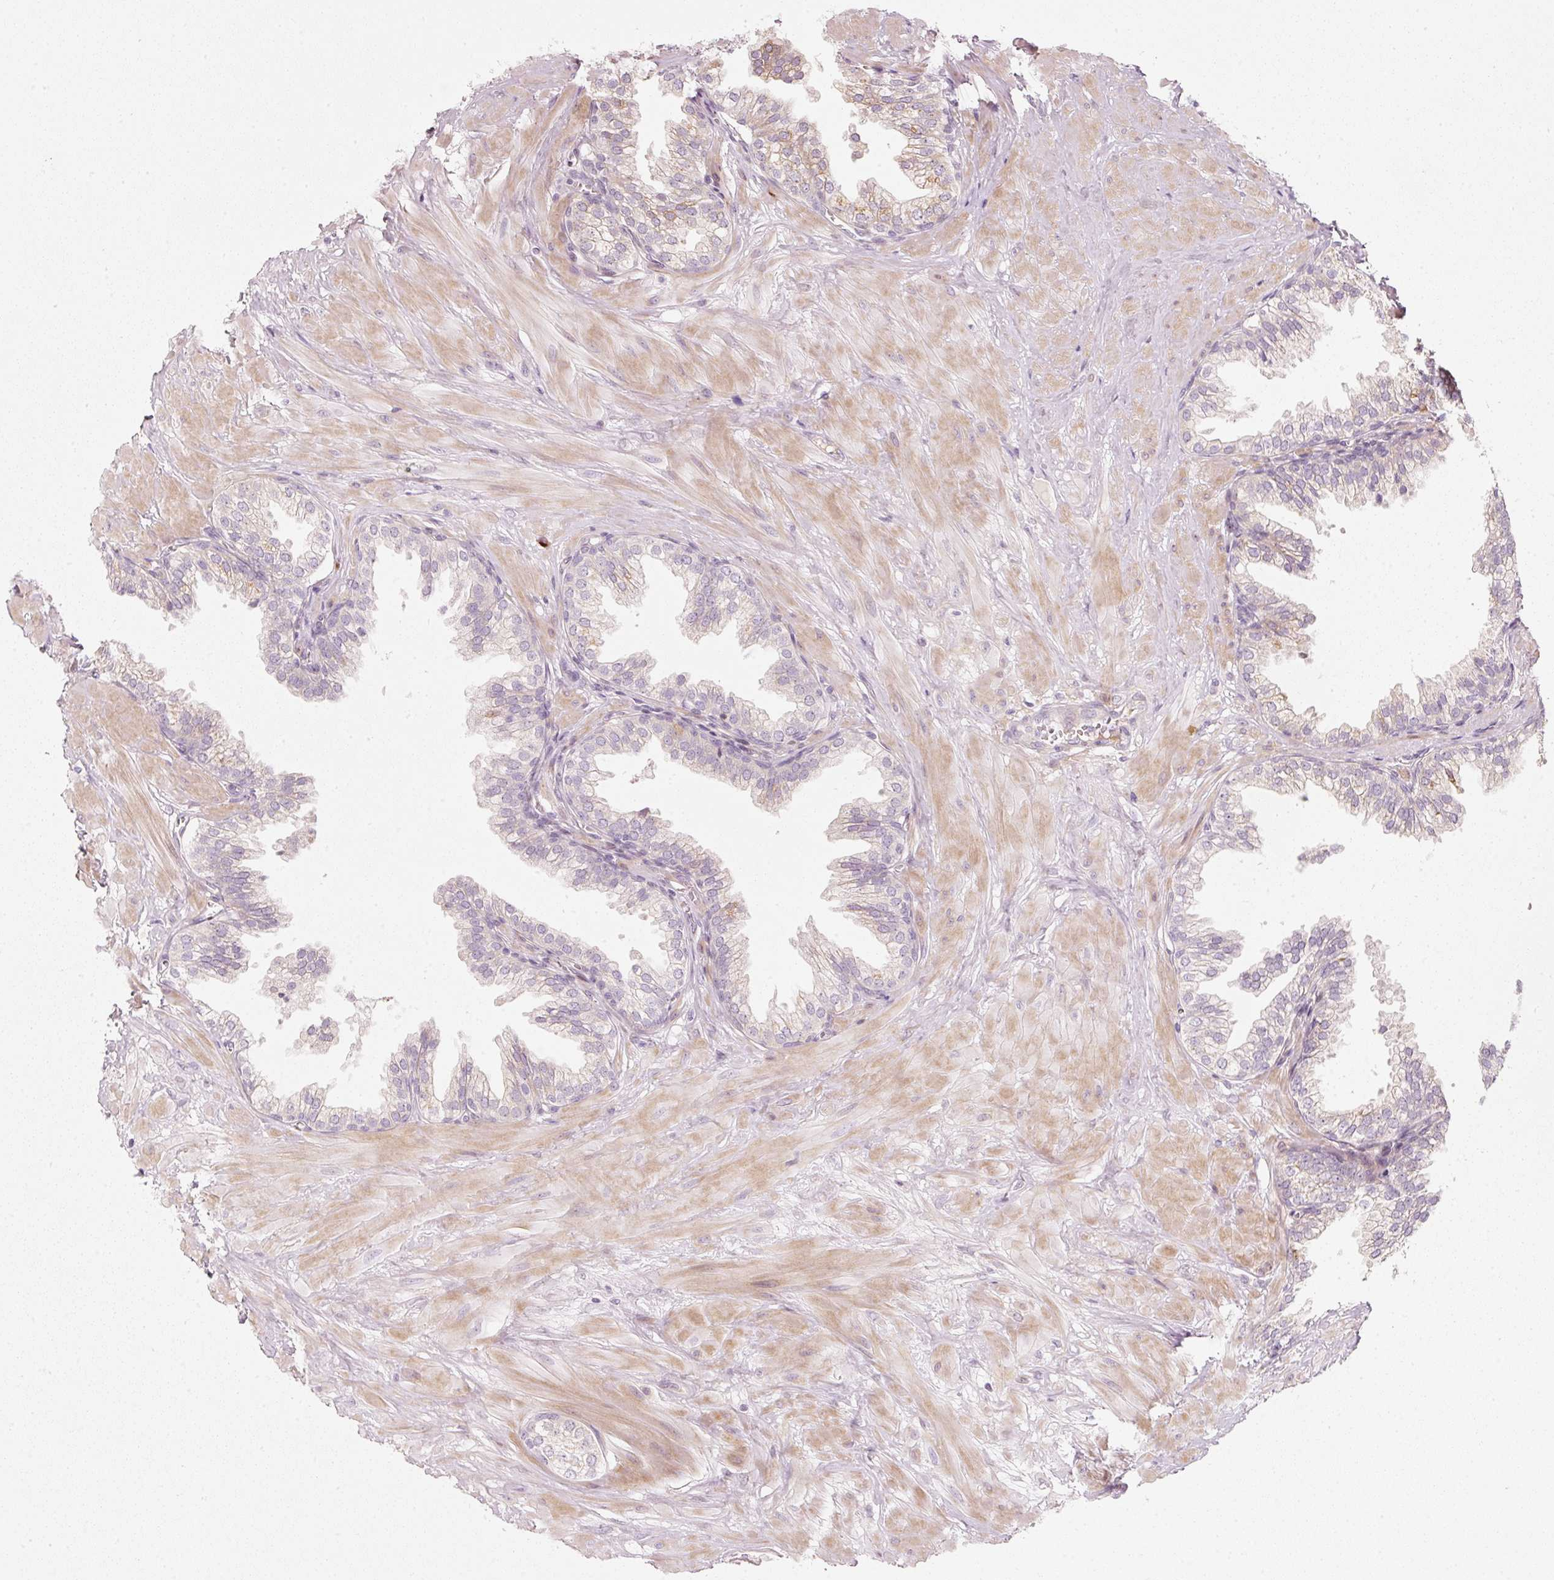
{"staining": {"intensity": "moderate", "quantity": "25%-75%", "location": "cytoplasmic/membranous"}, "tissue": "prostate", "cell_type": "Glandular cells", "image_type": "normal", "snomed": [{"axis": "morphology", "description": "Normal tissue, NOS"}, {"axis": "topography", "description": "Prostate"}, {"axis": "topography", "description": "Peripheral nerve tissue"}], "caption": "Immunohistochemistry (IHC) micrograph of normal prostate: human prostate stained using IHC demonstrates medium levels of moderate protein expression localized specifically in the cytoplasmic/membranous of glandular cells, appearing as a cytoplasmic/membranous brown color.", "gene": "SLC20A1", "patient": {"sex": "male", "age": 55}}